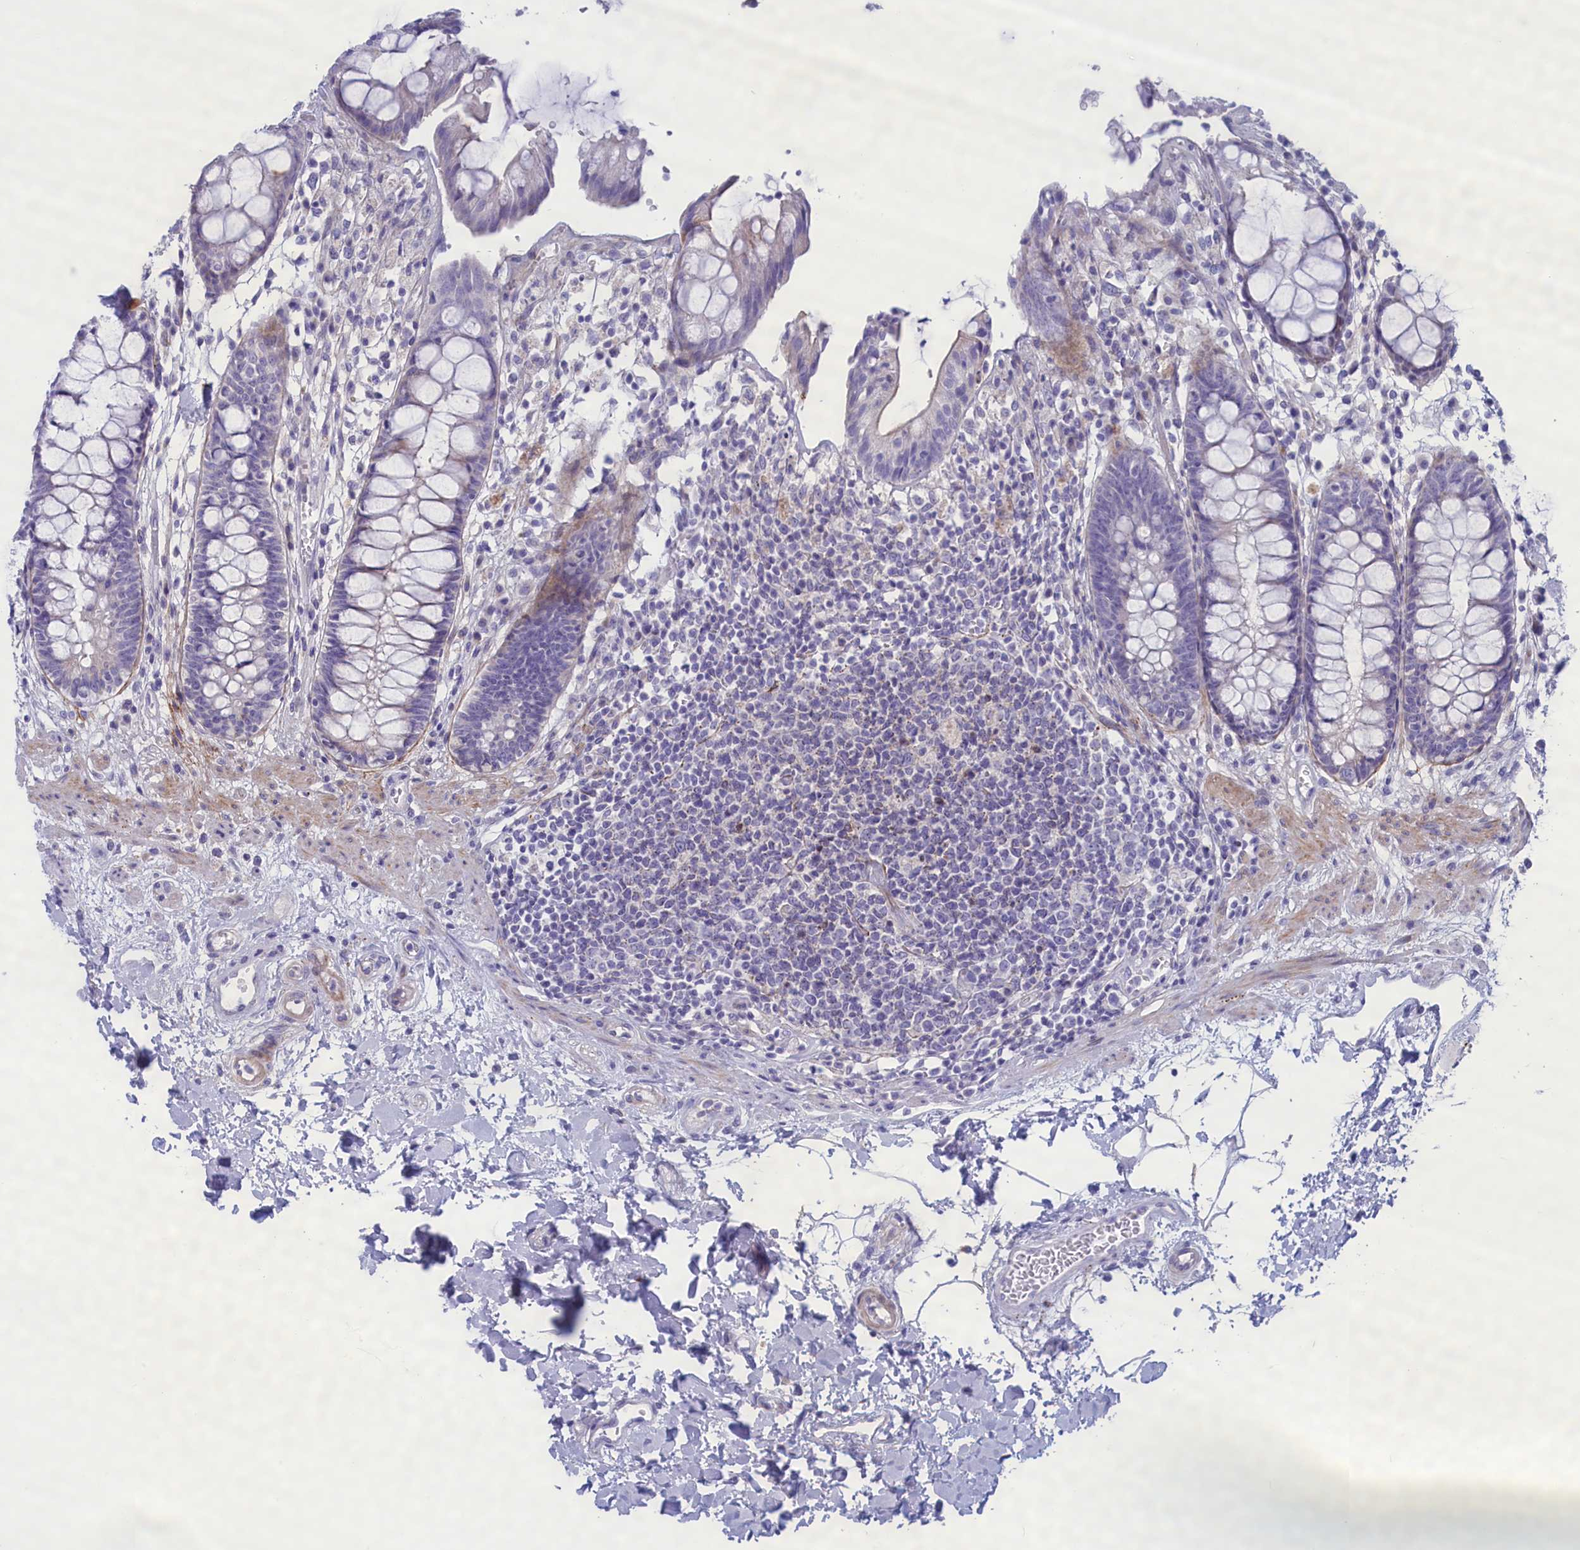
{"staining": {"intensity": "weak", "quantity": "<25%", "location": "cytoplasmic/membranous"}, "tissue": "rectum", "cell_type": "Glandular cells", "image_type": "normal", "snomed": [{"axis": "morphology", "description": "Normal tissue, NOS"}, {"axis": "topography", "description": "Rectum"}], "caption": "Micrograph shows no significant protein positivity in glandular cells of normal rectum.", "gene": "MPV17L2", "patient": {"sex": "male", "age": 64}}